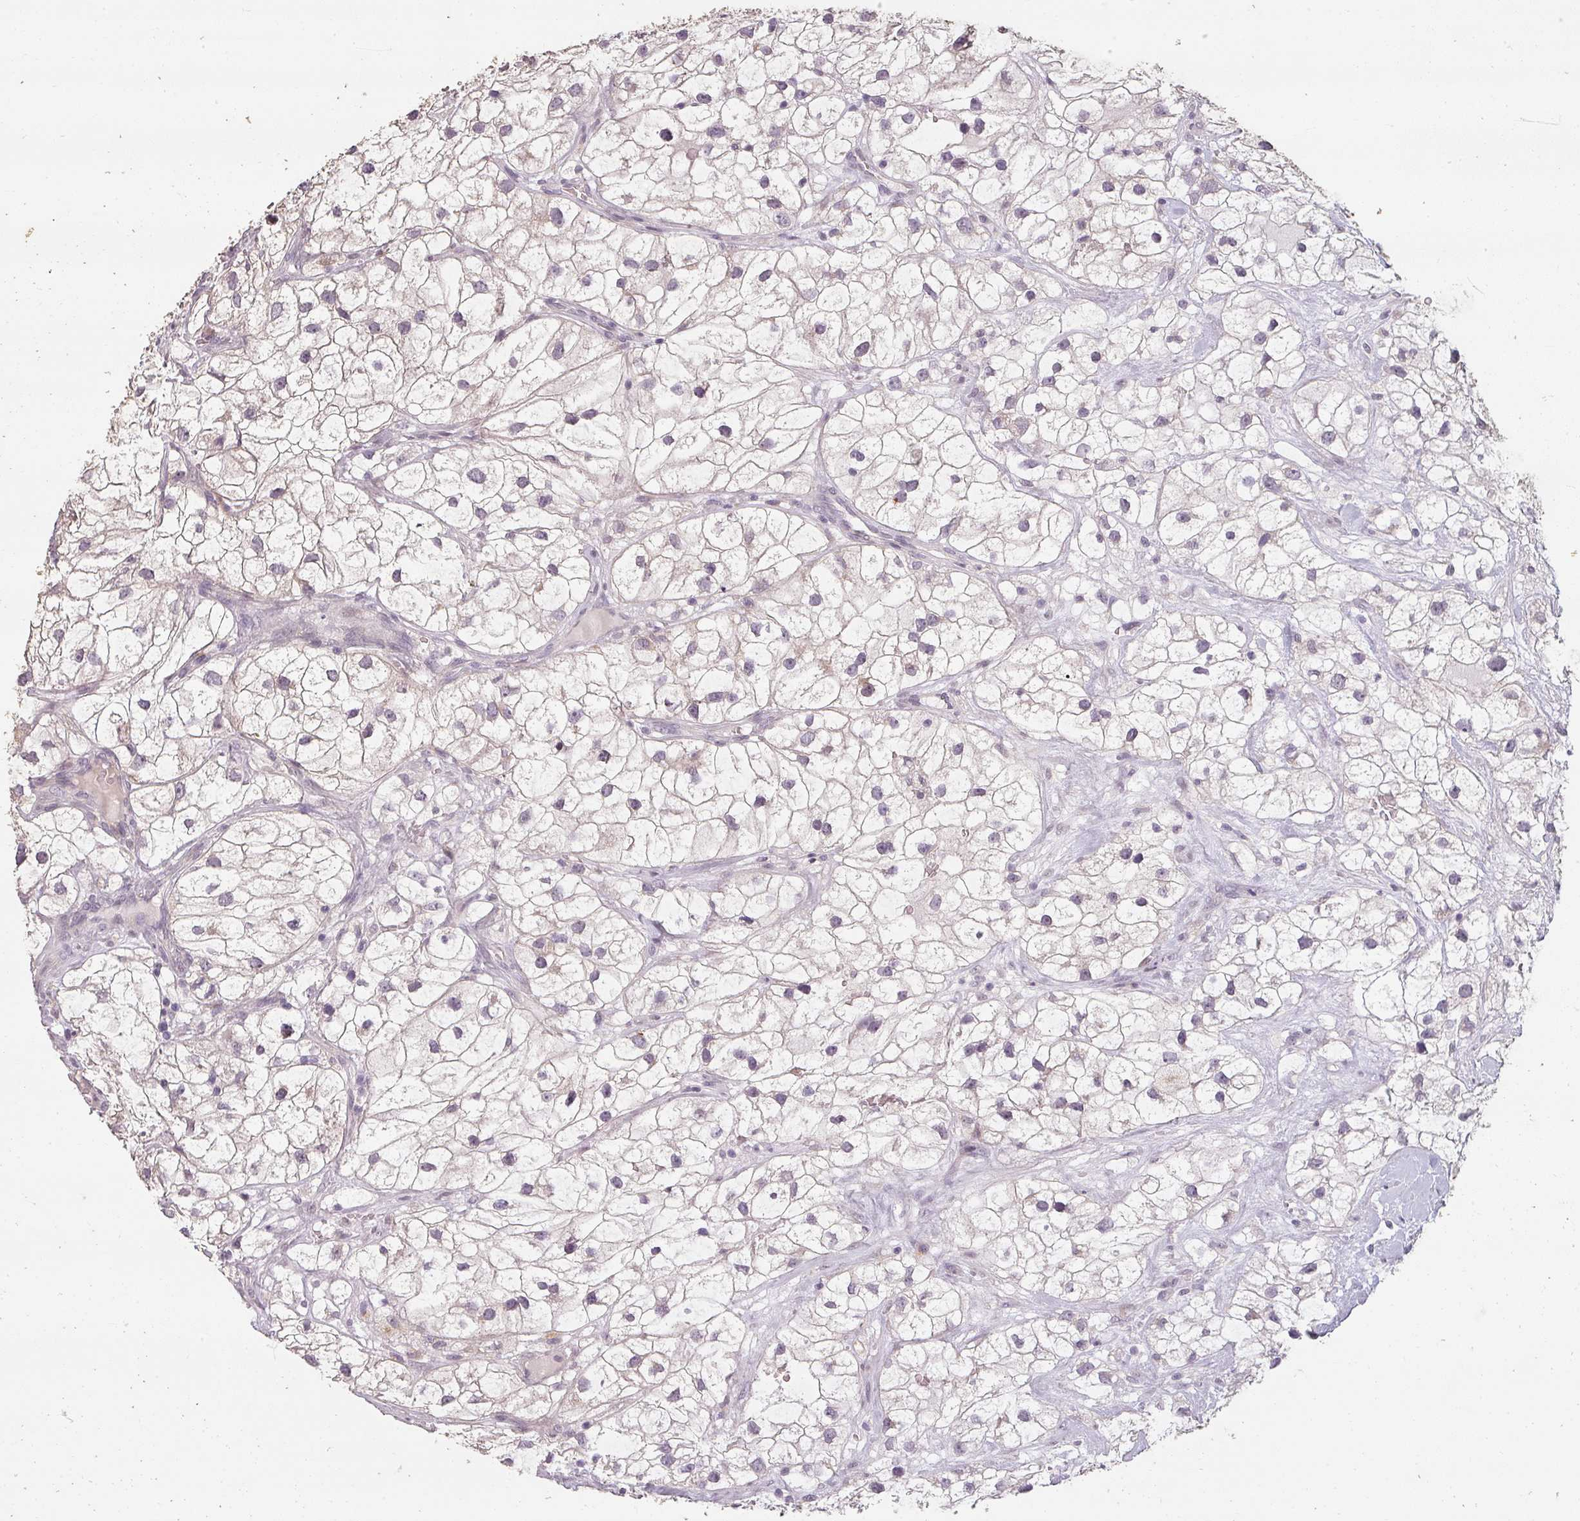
{"staining": {"intensity": "negative", "quantity": "none", "location": "none"}, "tissue": "renal cancer", "cell_type": "Tumor cells", "image_type": "cancer", "snomed": [{"axis": "morphology", "description": "Adenocarcinoma, NOS"}, {"axis": "topography", "description": "Kidney"}], "caption": "This is an IHC micrograph of renal cancer. There is no positivity in tumor cells.", "gene": "LYPLA1", "patient": {"sex": "male", "age": 59}}